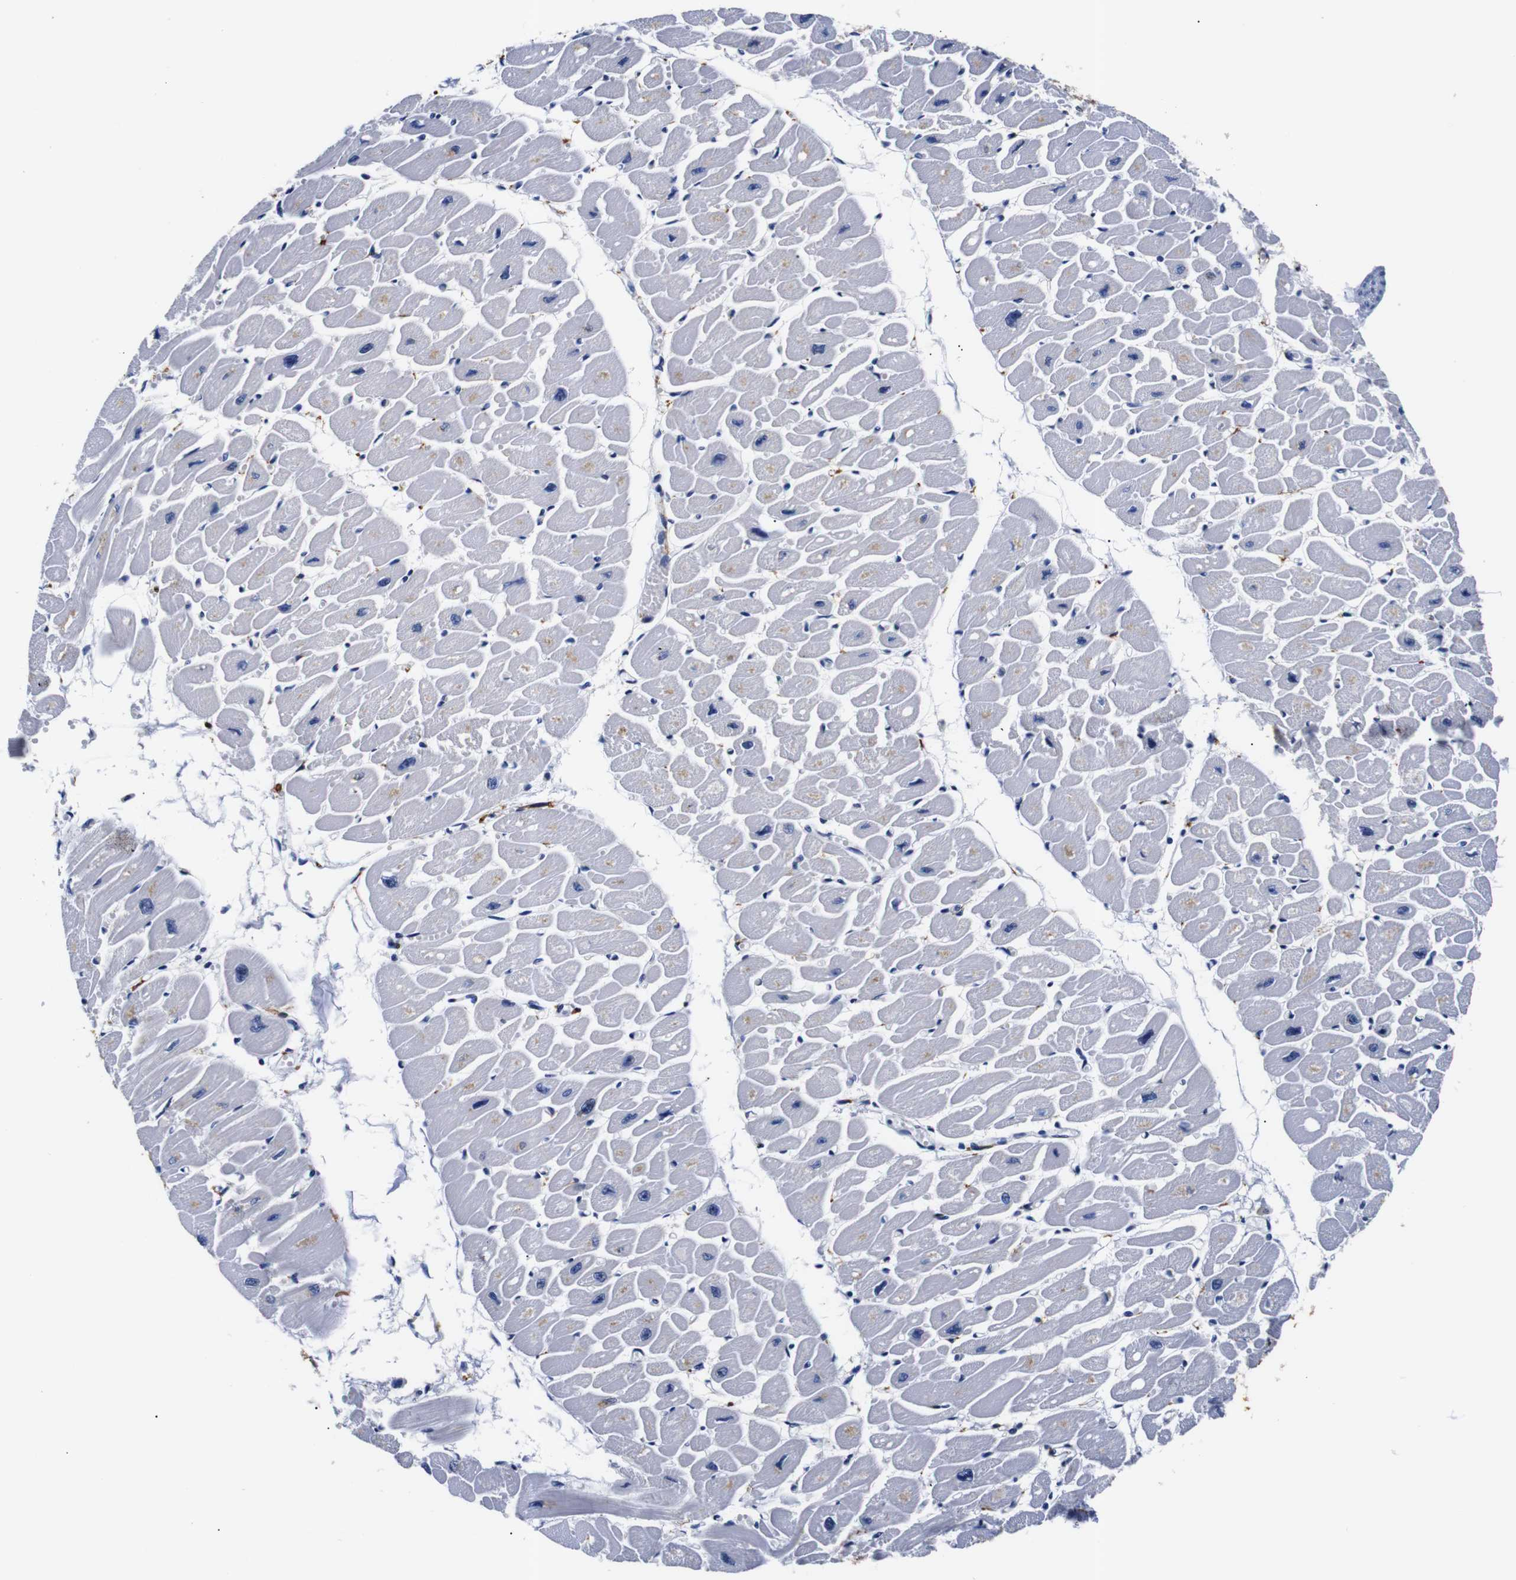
{"staining": {"intensity": "negative", "quantity": "none", "location": "none"}, "tissue": "heart muscle", "cell_type": "Cardiomyocytes", "image_type": "normal", "snomed": [{"axis": "morphology", "description": "Normal tissue, NOS"}, {"axis": "topography", "description": "Heart"}], "caption": "Immunohistochemical staining of unremarkable human heart muscle exhibits no significant staining in cardiomyocytes.", "gene": "GAP43", "patient": {"sex": "female", "age": 54}}